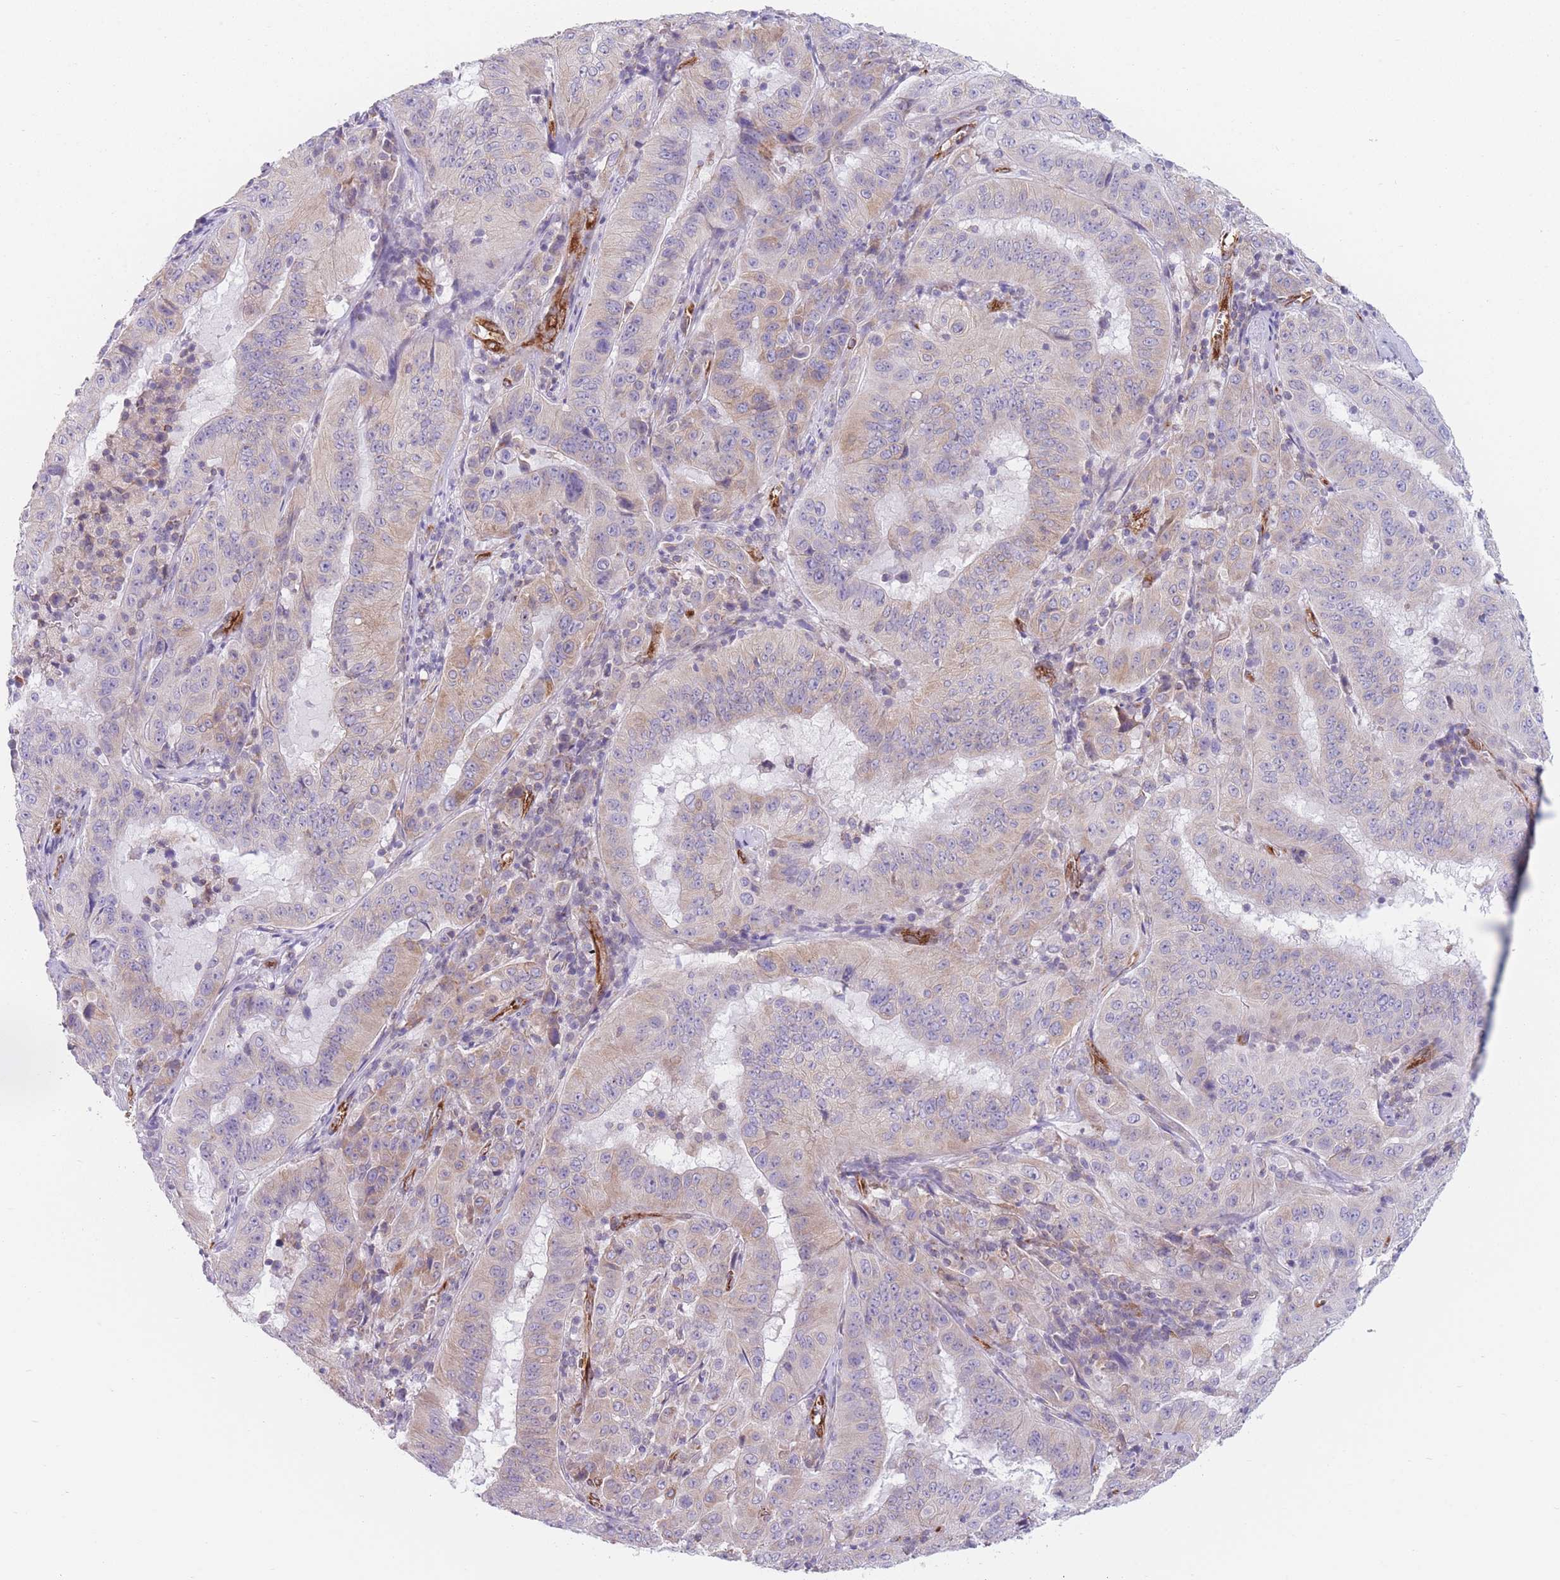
{"staining": {"intensity": "weak", "quantity": "<25%", "location": "cytoplasmic/membranous"}, "tissue": "pancreatic cancer", "cell_type": "Tumor cells", "image_type": "cancer", "snomed": [{"axis": "morphology", "description": "Adenocarcinoma, NOS"}, {"axis": "topography", "description": "Pancreas"}], "caption": "Immunohistochemical staining of human pancreatic cancer reveals no significant staining in tumor cells. (Brightfield microscopy of DAB (3,3'-diaminobenzidine) immunohistochemistry (IHC) at high magnification).", "gene": "AK9", "patient": {"sex": "male", "age": 63}}